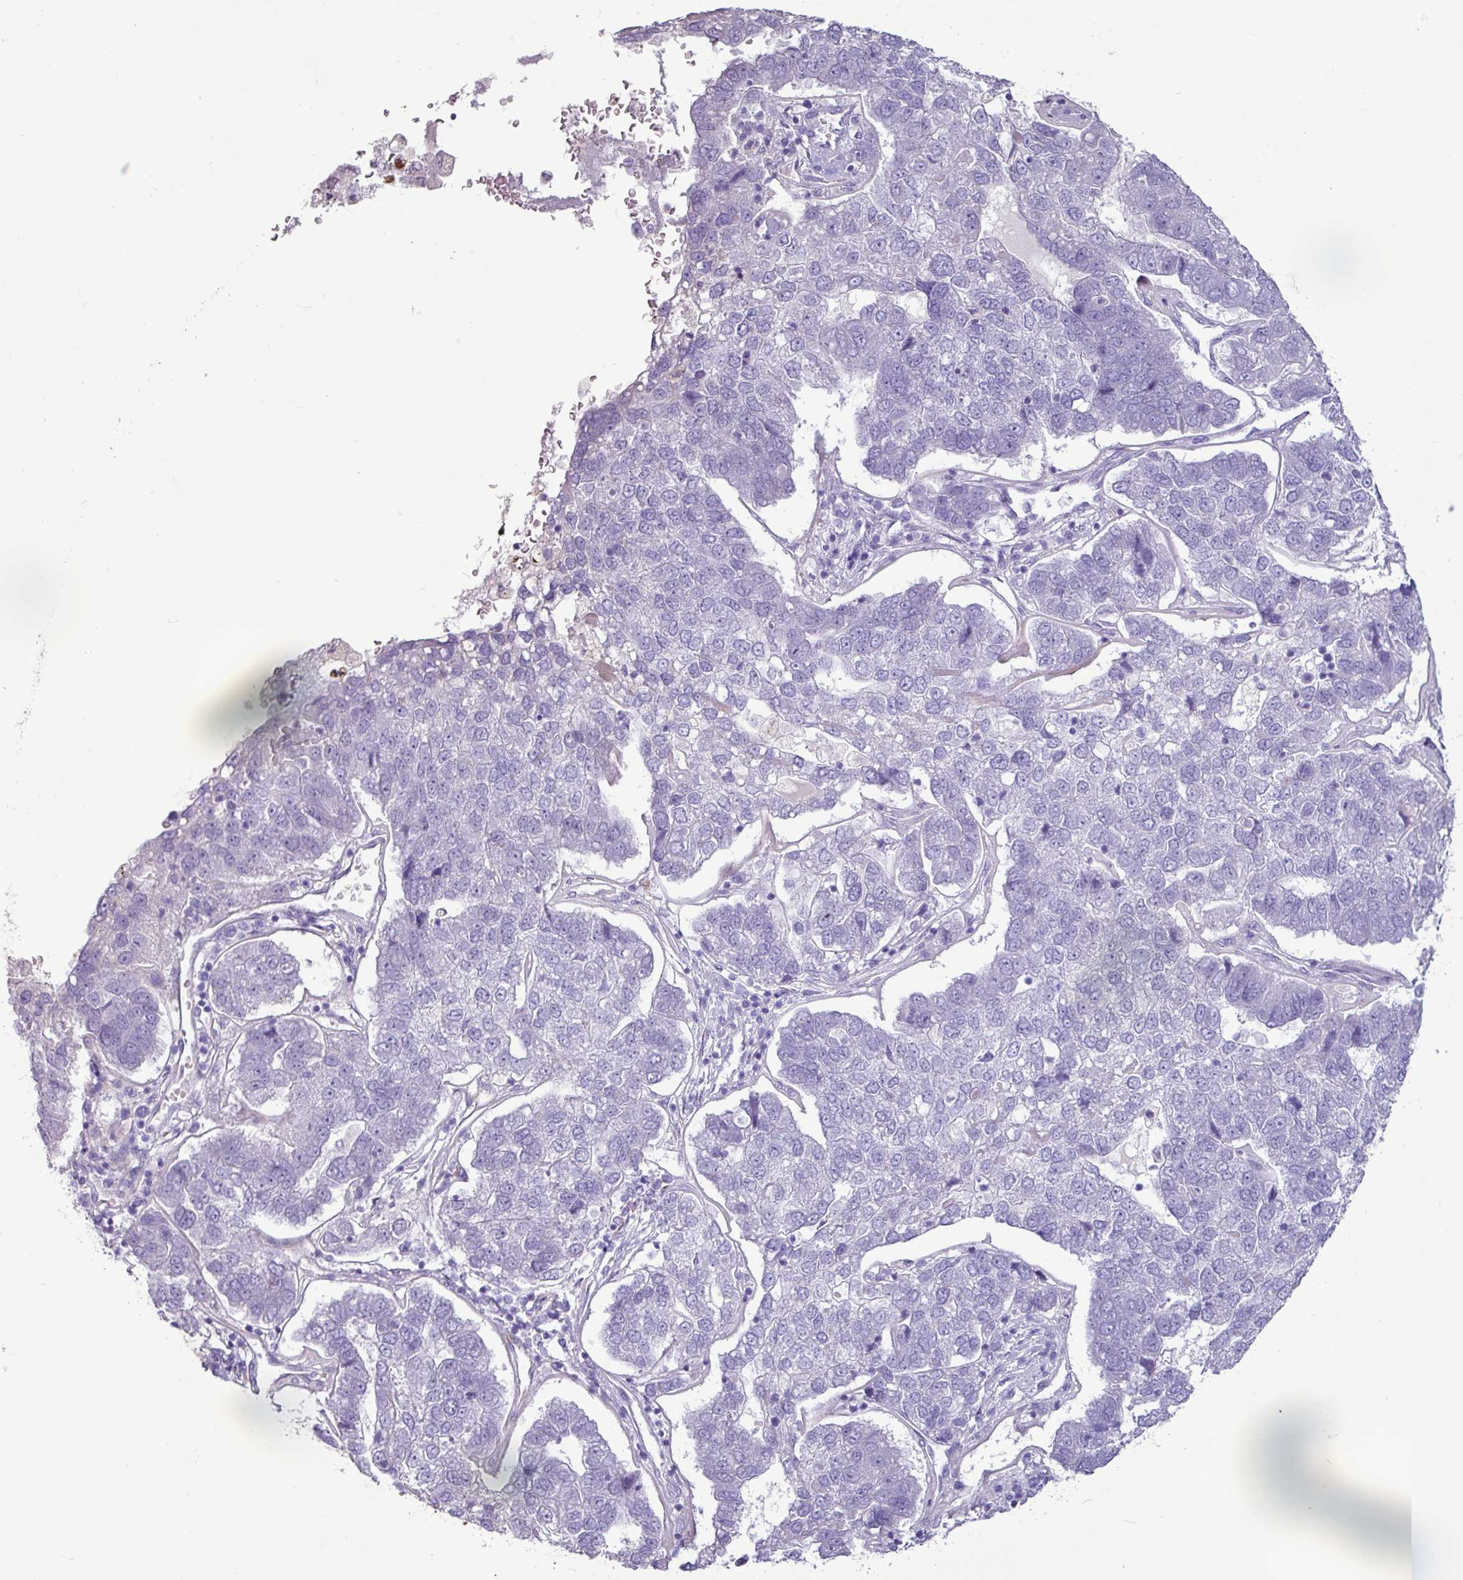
{"staining": {"intensity": "negative", "quantity": "none", "location": "none"}, "tissue": "pancreatic cancer", "cell_type": "Tumor cells", "image_type": "cancer", "snomed": [{"axis": "morphology", "description": "Adenocarcinoma, NOS"}, {"axis": "topography", "description": "Pancreas"}], "caption": "This is an IHC histopathology image of human adenocarcinoma (pancreatic). There is no expression in tumor cells.", "gene": "PPP1R35", "patient": {"sex": "female", "age": 61}}